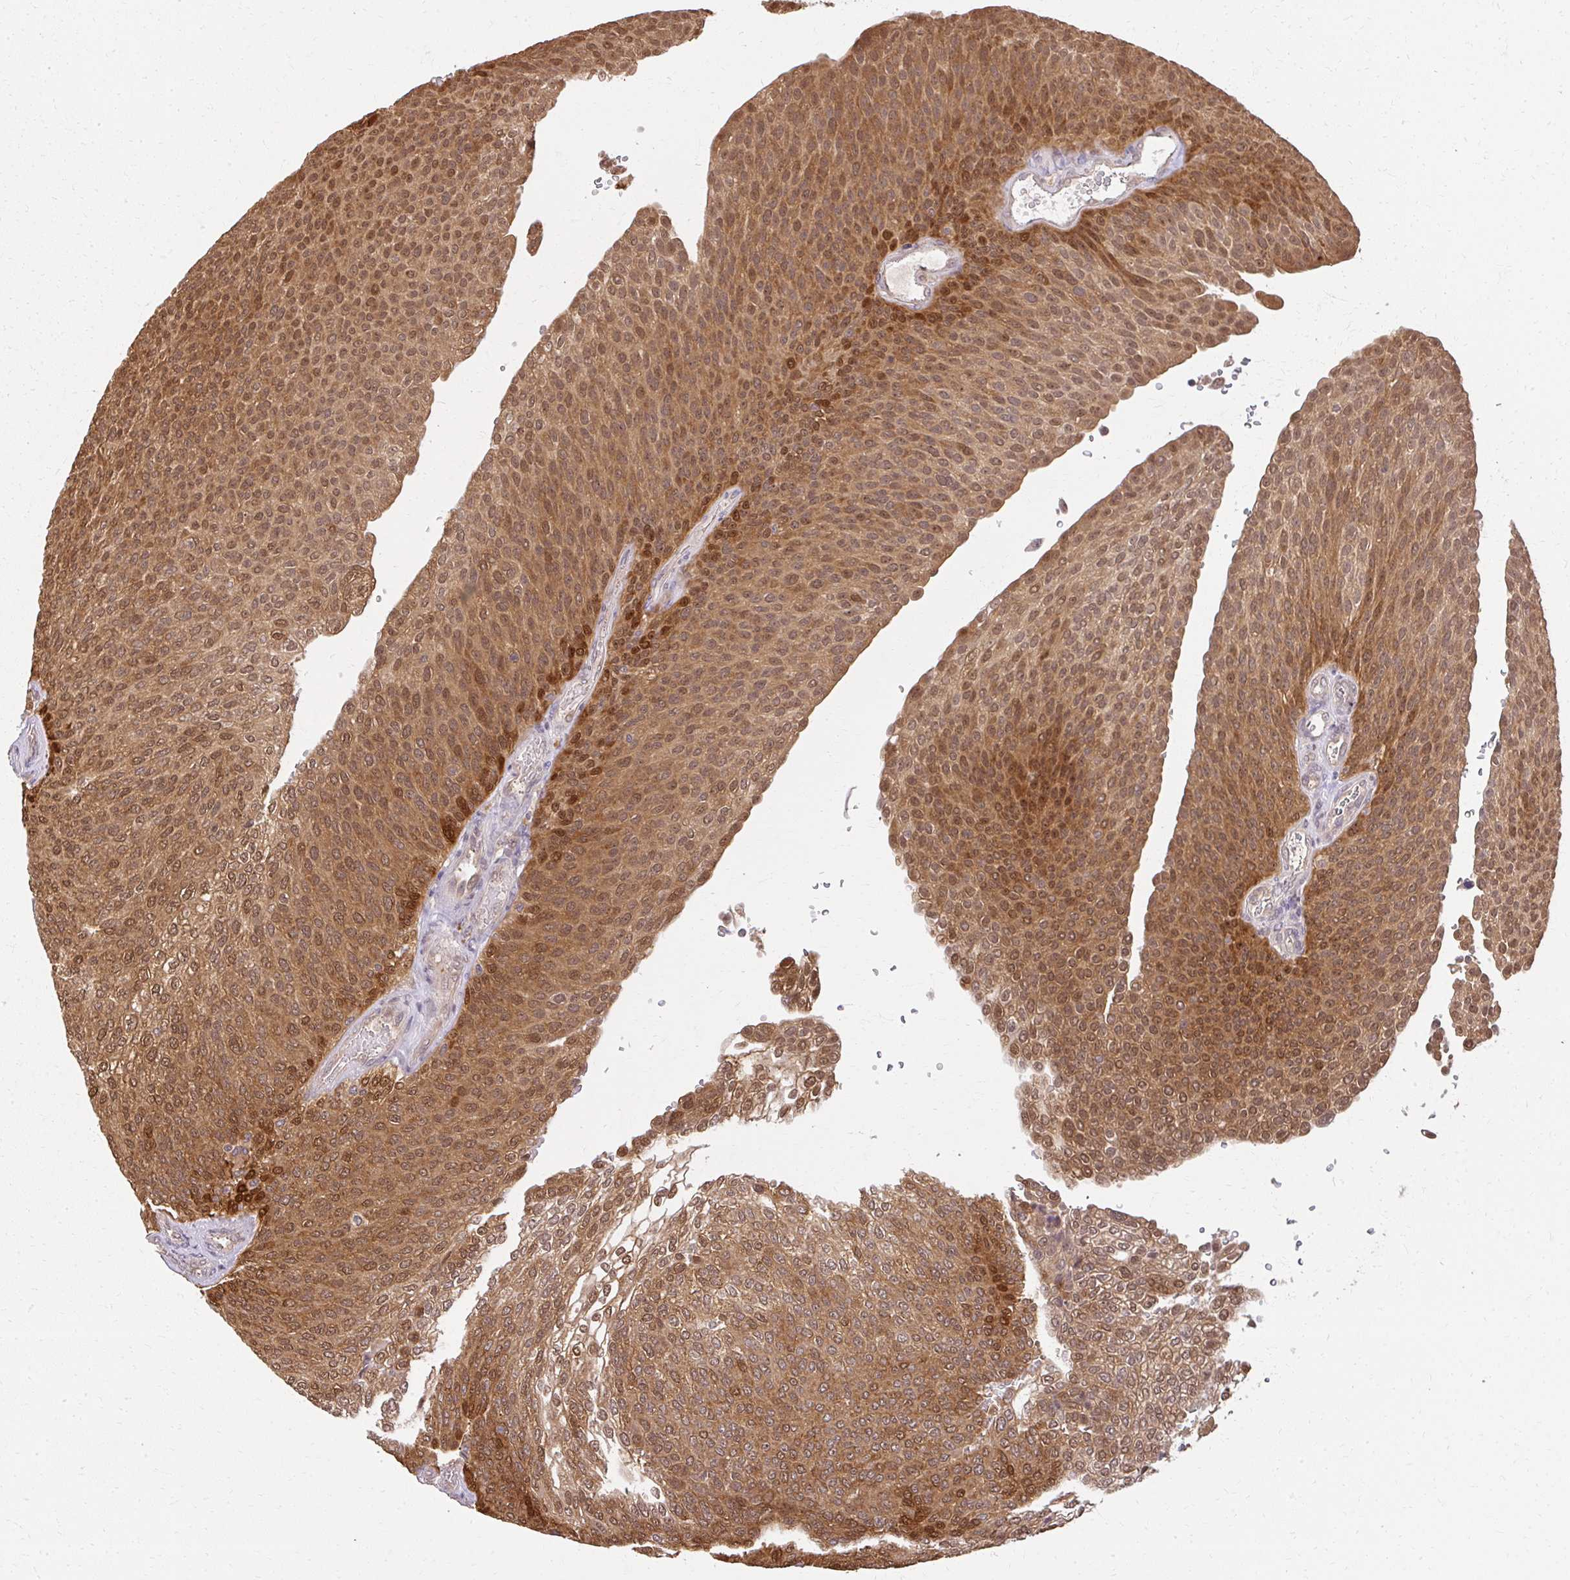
{"staining": {"intensity": "strong", "quantity": ">75%", "location": "cytoplasmic/membranous,nuclear"}, "tissue": "urothelial cancer", "cell_type": "Tumor cells", "image_type": "cancer", "snomed": [{"axis": "morphology", "description": "Urothelial carcinoma, High grade"}, {"axis": "topography", "description": "Urinary bladder"}], "caption": "A photomicrograph showing strong cytoplasmic/membranous and nuclear positivity in approximately >75% of tumor cells in urothelial cancer, as visualized by brown immunohistochemical staining.", "gene": "LARS2", "patient": {"sex": "female", "age": 79}}